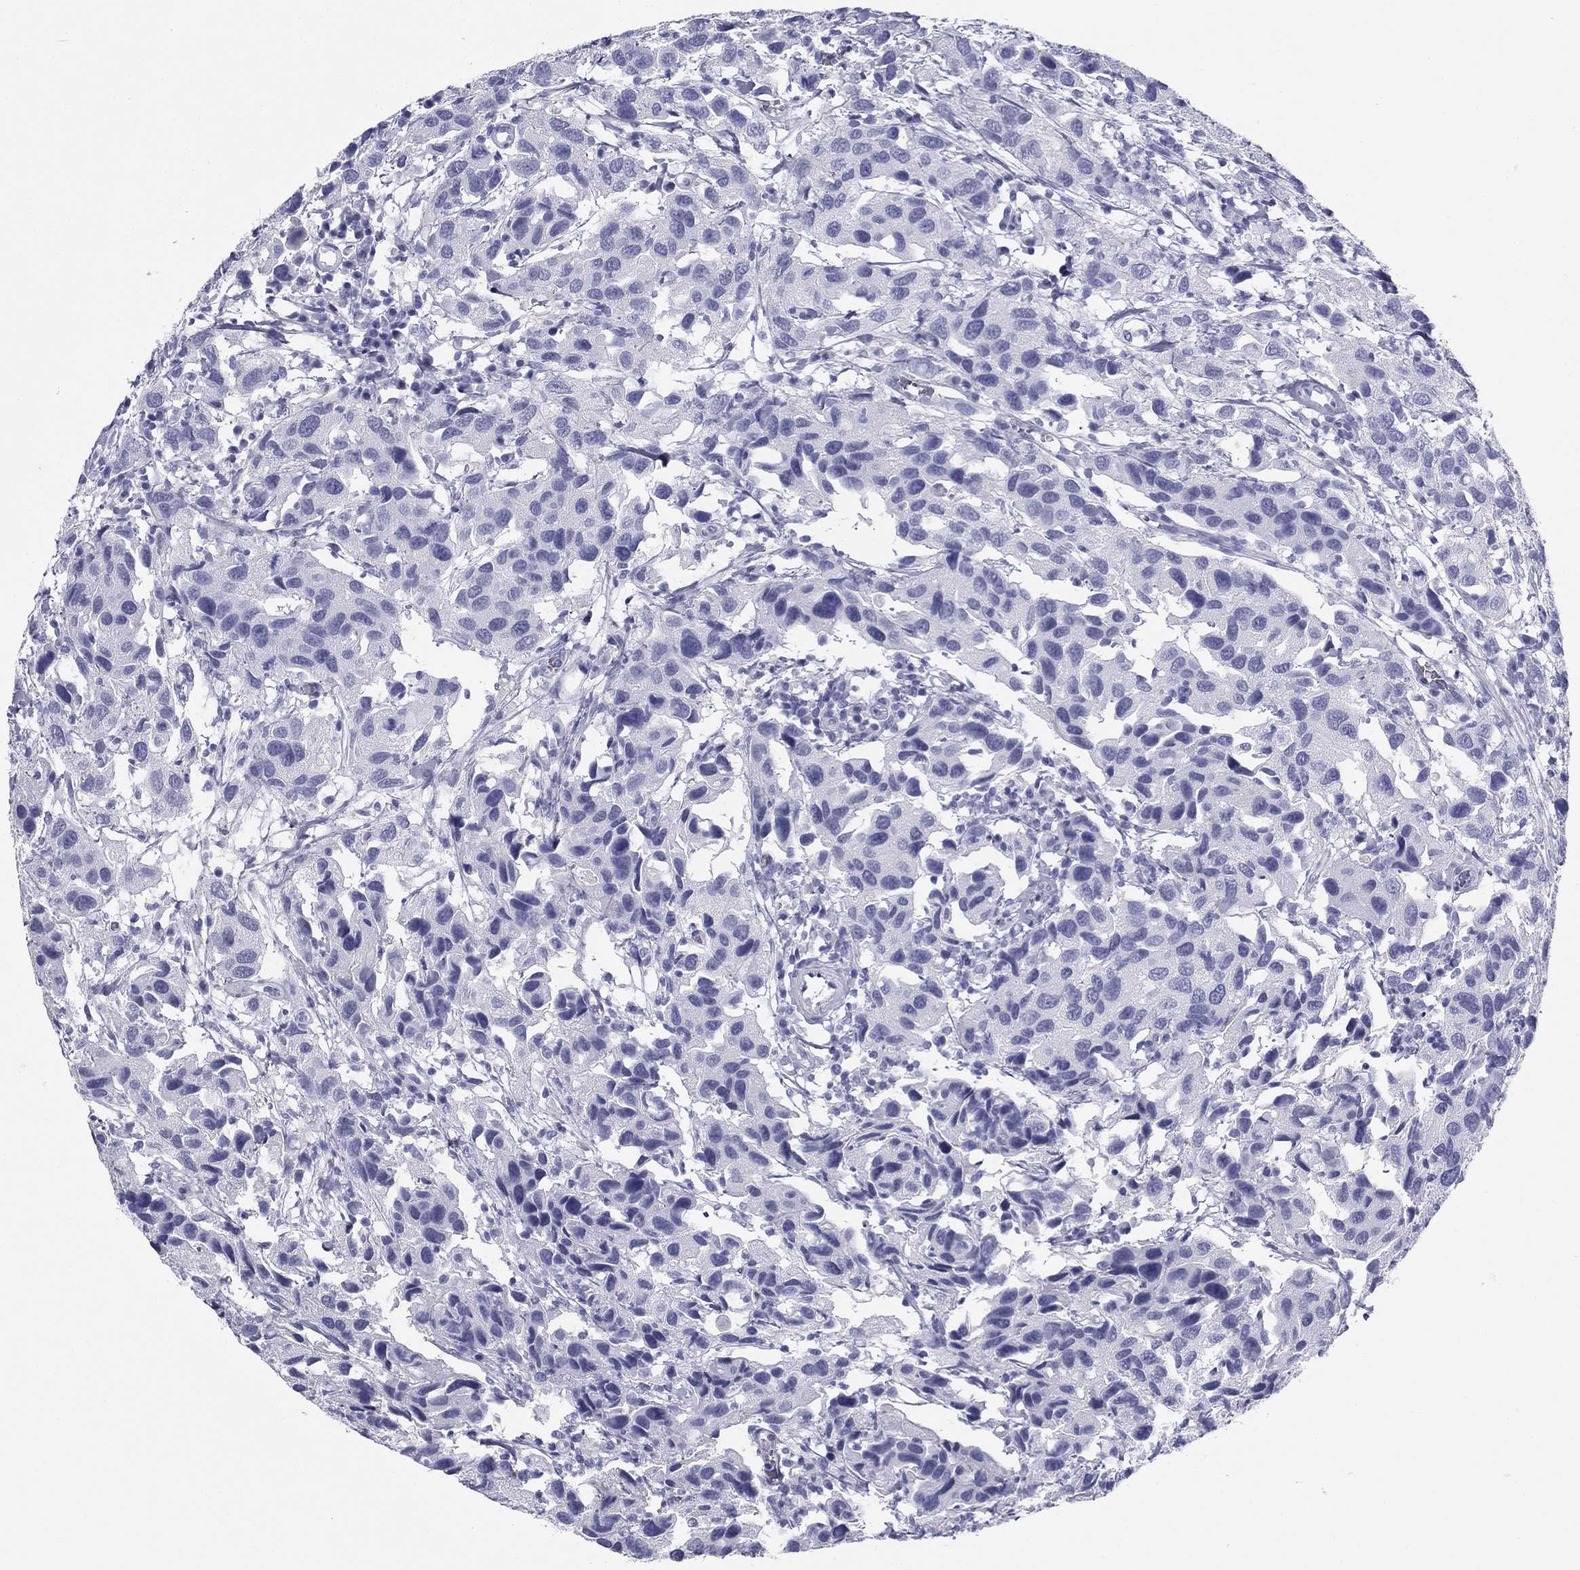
{"staining": {"intensity": "negative", "quantity": "none", "location": "none"}, "tissue": "urothelial cancer", "cell_type": "Tumor cells", "image_type": "cancer", "snomed": [{"axis": "morphology", "description": "Urothelial carcinoma, High grade"}, {"axis": "topography", "description": "Urinary bladder"}], "caption": "Immunohistochemistry (IHC) of high-grade urothelial carcinoma exhibits no expression in tumor cells.", "gene": "ZP2", "patient": {"sex": "male", "age": 79}}